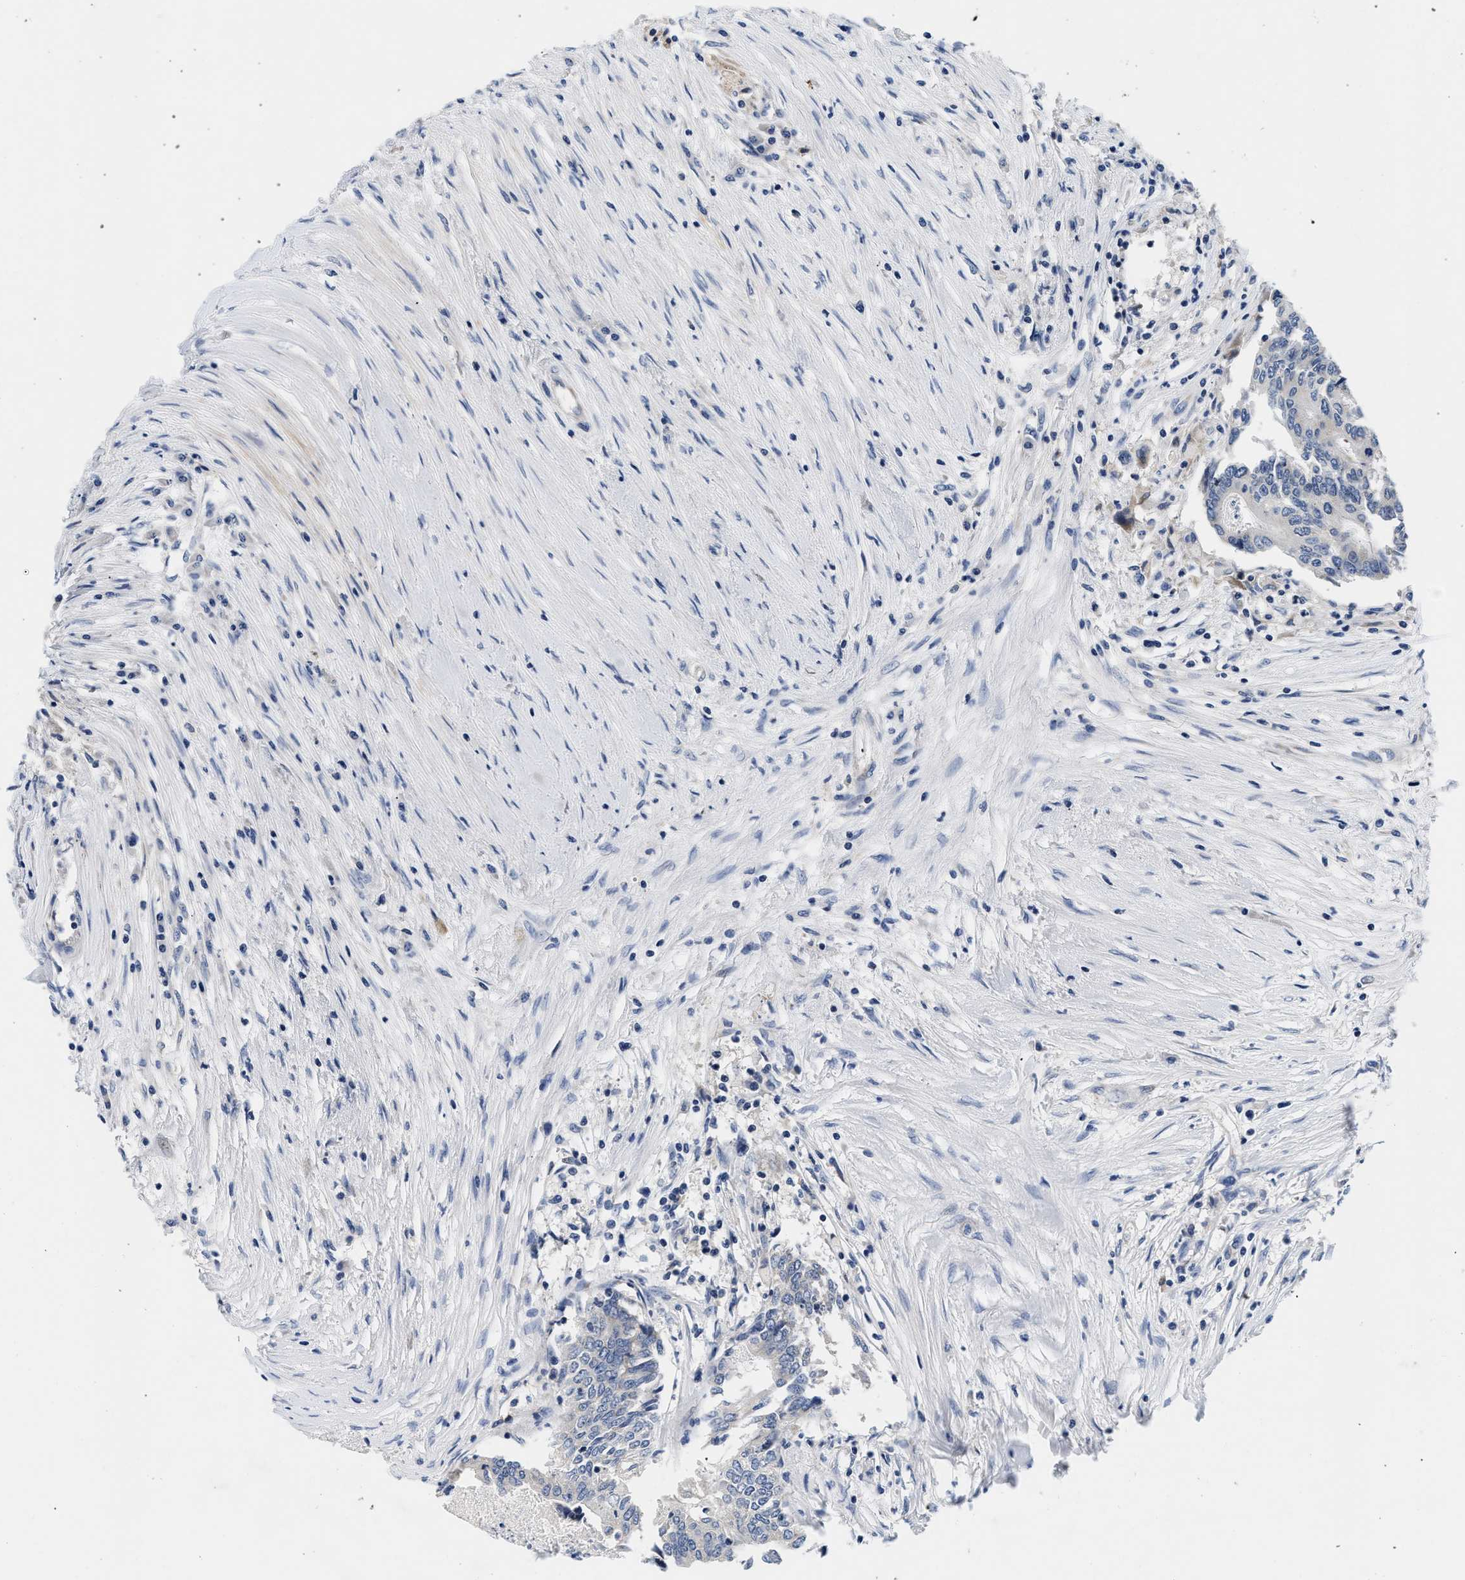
{"staining": {"intensity": "negative", "quantity": "none", "location": "none"}, "tissue": "colorectal cancer", "cell_type": "Tumor cells", "image_type": "cancer", "snomed": [{"axis": "morphology", "description": "Adenocarcinoma, NOS"}, {"axis": "topography", "description": "Rectum"}], "caption": "Tumor cells show no significant expression in colorectal cancer. (Brightfield microscopy of DAB immunohistochemistry at high magnification).", "gene": "PDP1", "patient": {"sex": "male", "age": 63}}